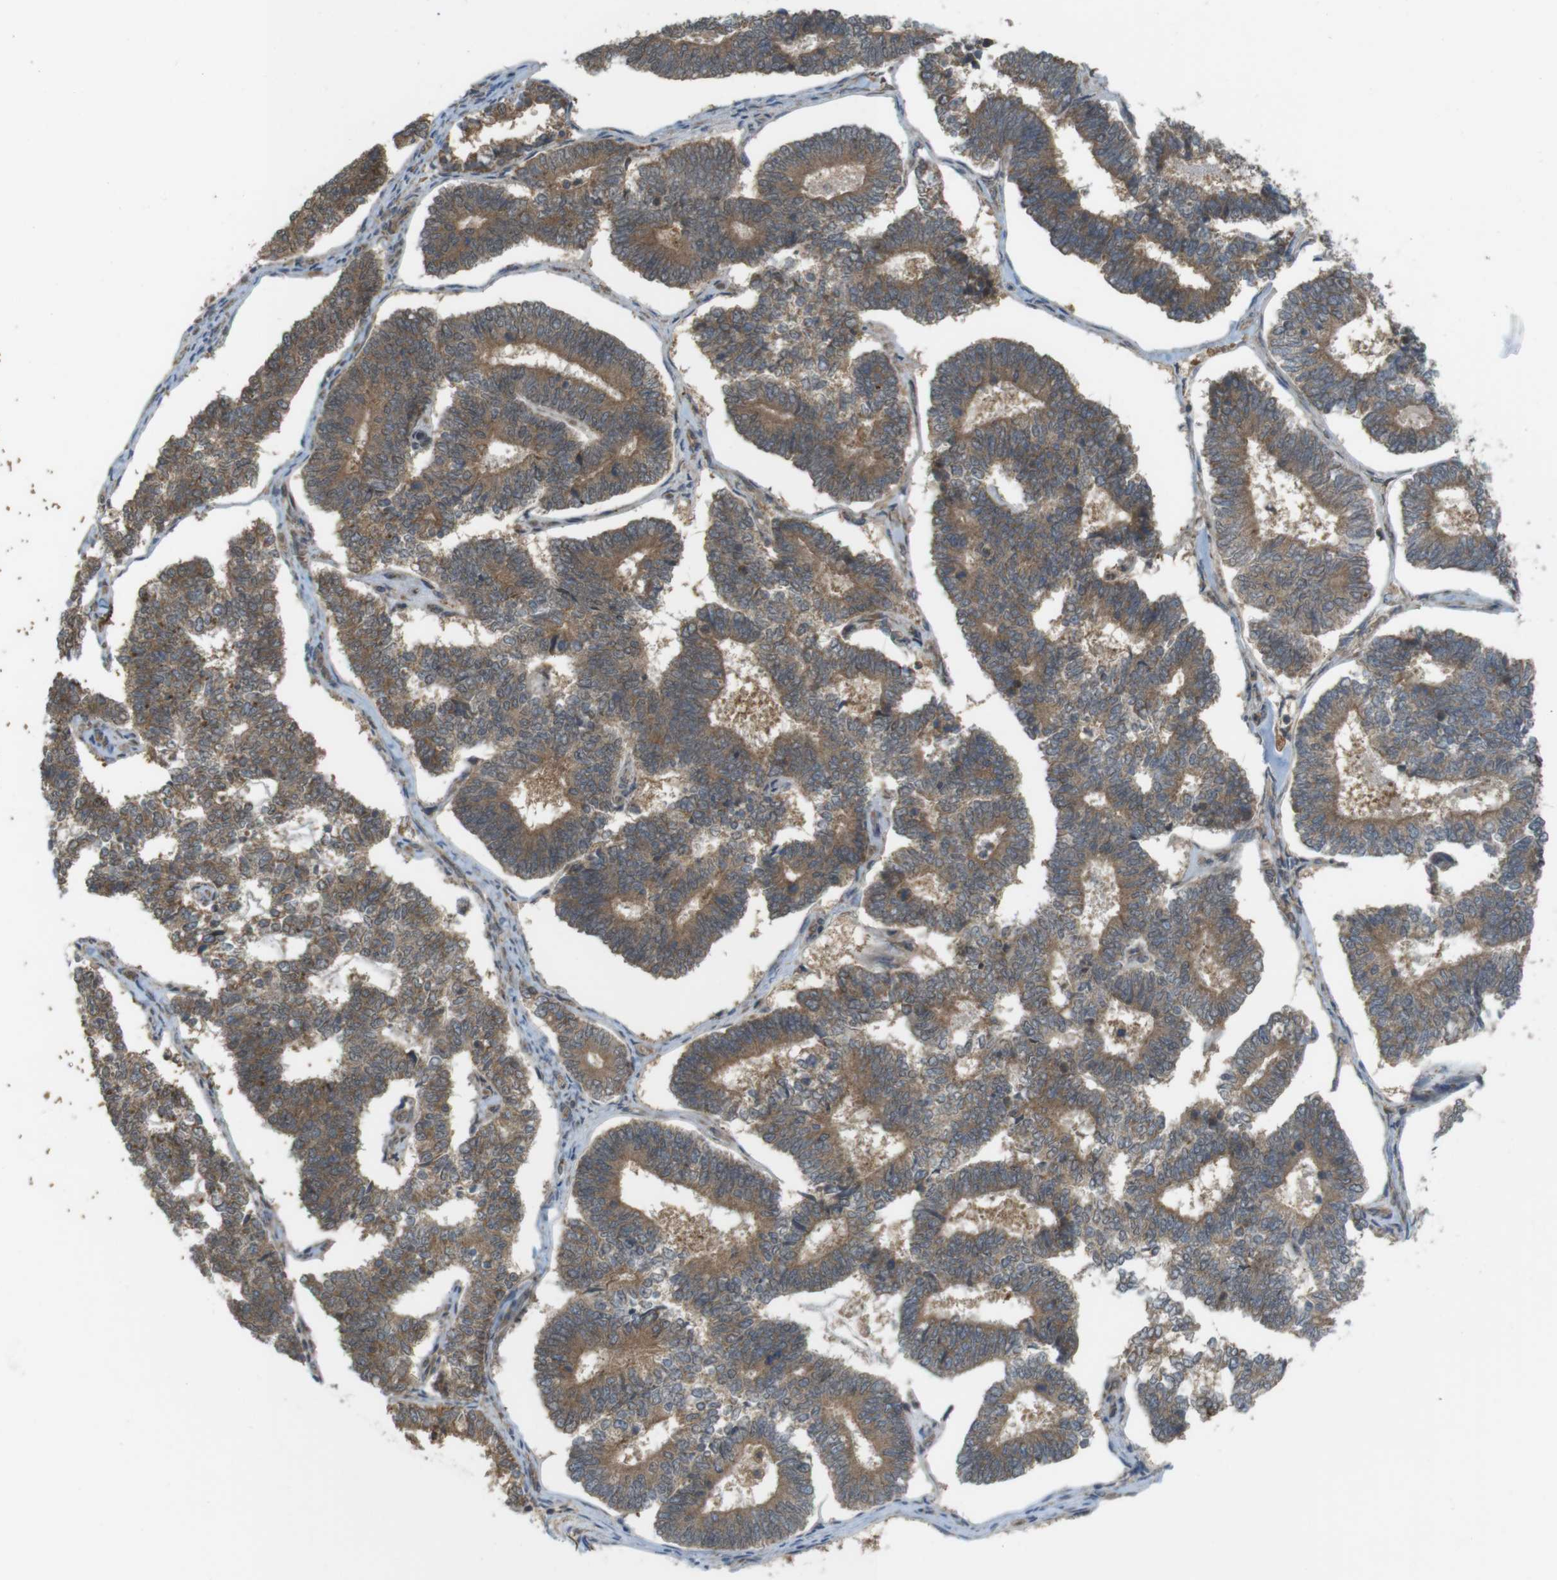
{"staining": {"intensity": "moderate", "quantity": ">75%", "location": "cytoplasmic/membranous"}, "tissue": "endometrial cancer", "cell_type": "Tumor cells", "image_type": "cancer", "snomed": [{"axis": "morphology", "description": "Adenocarcinoma, NOS"}, {"axis": "topography", "description": "Endometrium"}], "caption": "The image demonstrates a brown stain indicating the presence of a protein in the cytoplasmic/membranous of tumor cells in endometrial adenocarcinoma. (brown staining indicates protein expression, while blue staining denotes nuclei).", "gene": "RNF130", "patient": {"sex": "female", "age": 70}}